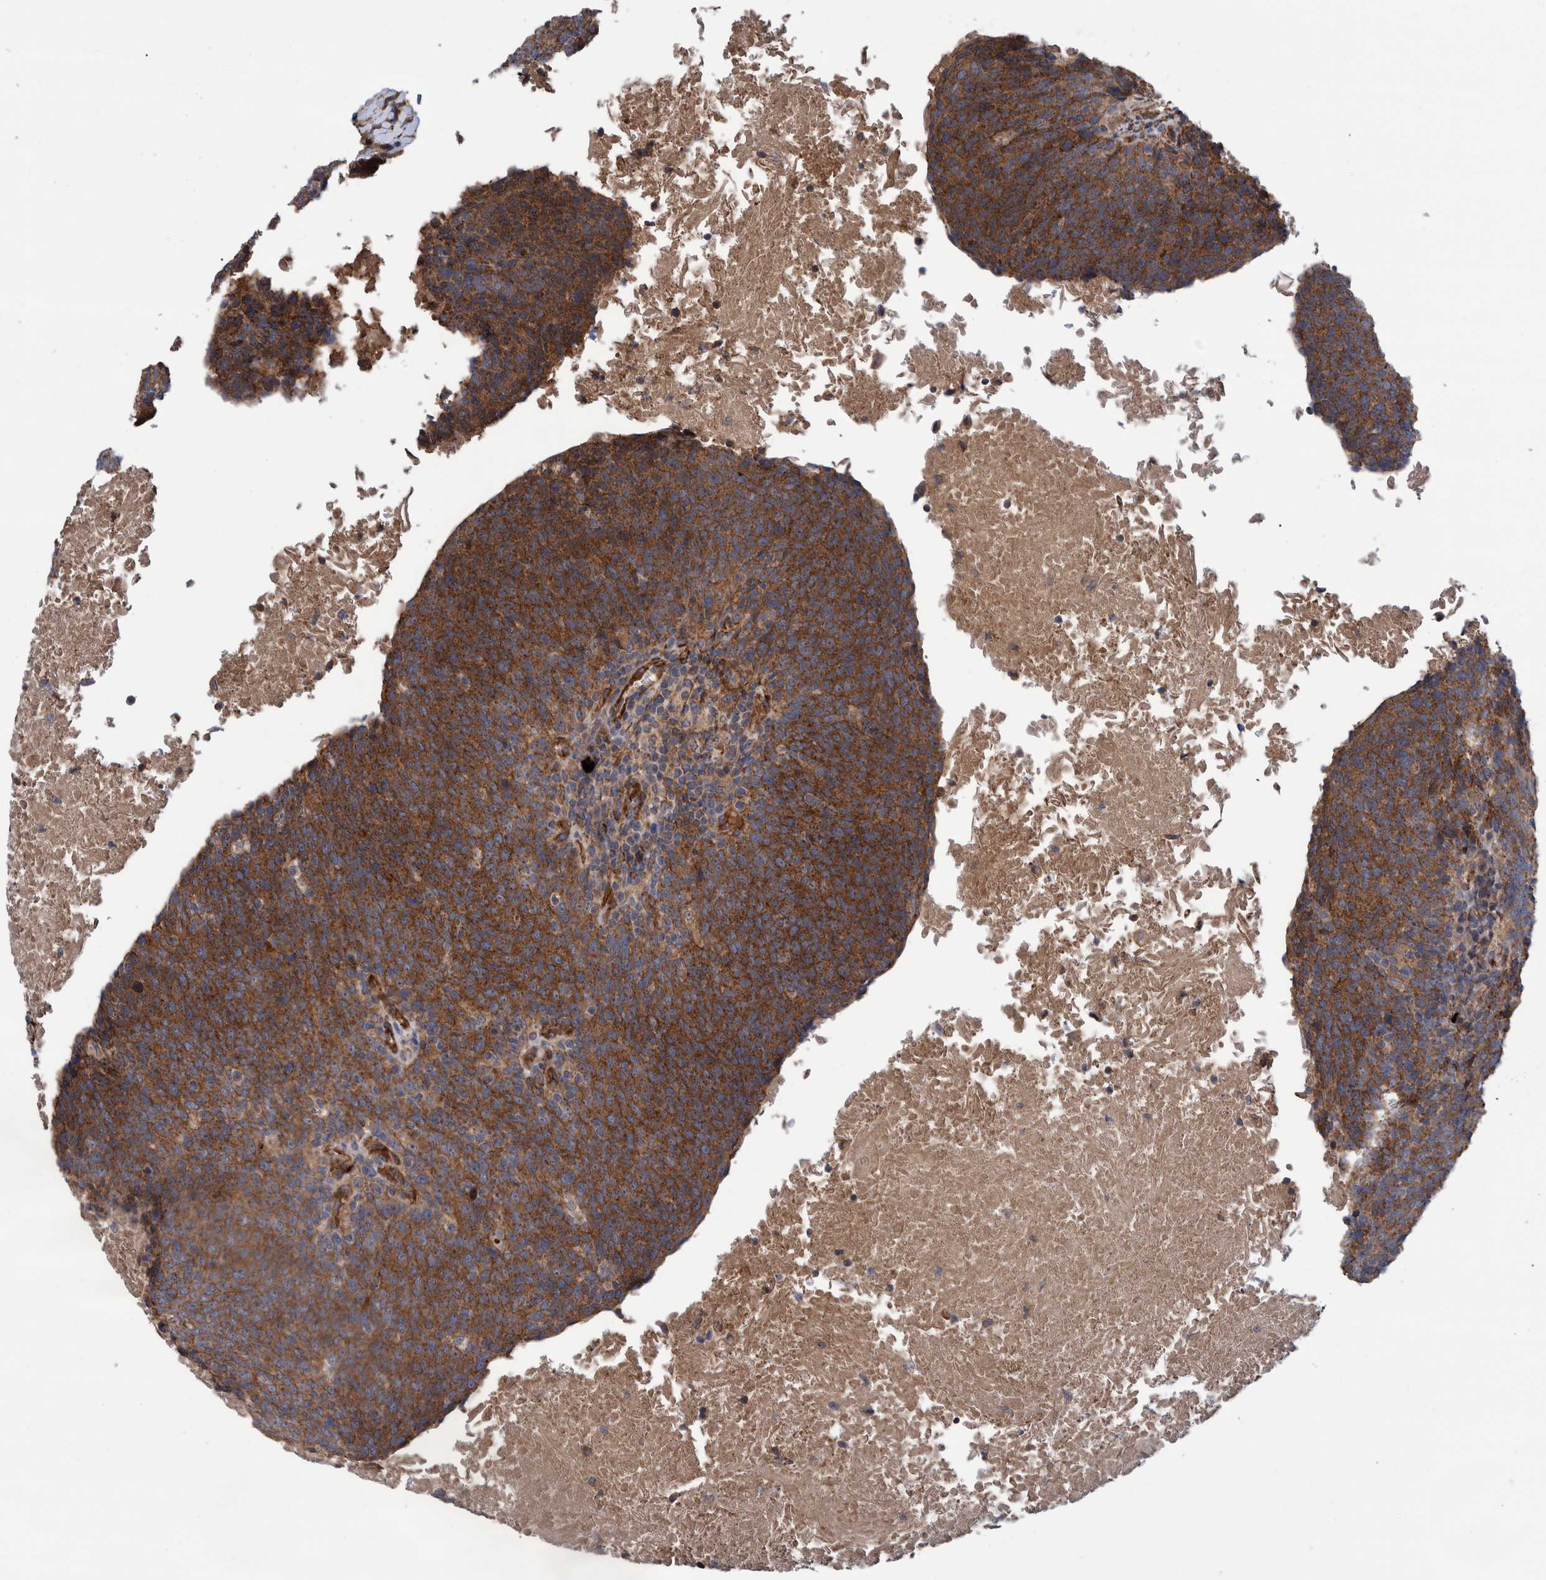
{"staining": {"intensity": "strong", "quantity": ">75%", "location": "cytoplasmic/membranous"}, "tissue": "head and neck cancer", "cell_type": "Tumor cells", "image_type": "cancer", "snomed": [{"axis": "morphology", "description": "Squamous cell carcinoma, NOS"}, {"axis": "morphology", "description": "Squamous cell carcinoma, metastatic, NOS"}, {"axis": "topography", "description": "Lymph node"}, {"axis": "topography", "description": "Head-Neck"}], "caption": "Protein analysis of squamous cell carcinoma (head and neck) tissue reveals strong cytoplasmic/membranous expression in approximately >75% of tumor cells.", "gene": "SLC25A10", "patient": {"sex": "male", "age": 62}}